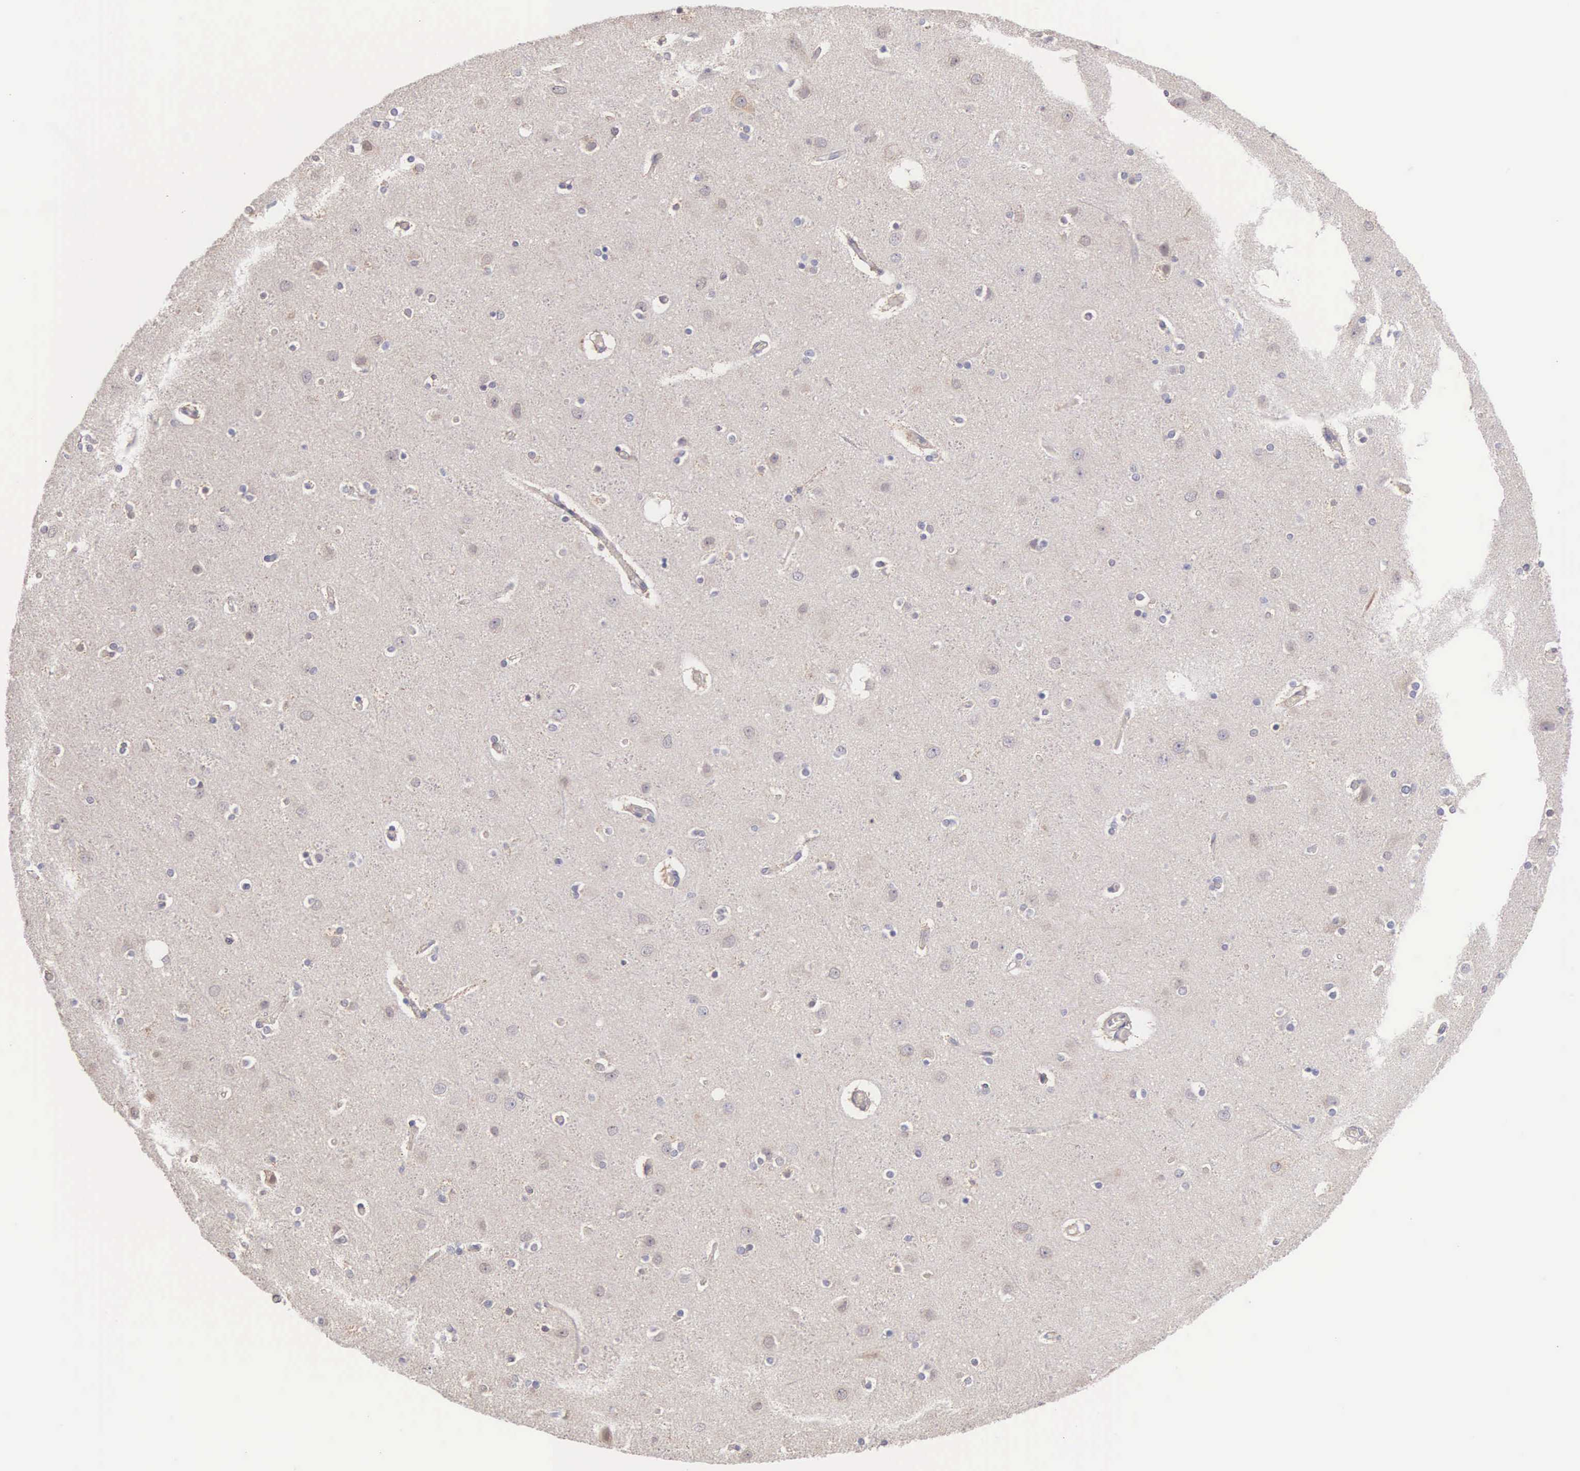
{"staining": {"intensity": "weak", "quantity": ">75%", "location": "cytoplasmic/membranous"}, "tissue": "cerebral cortex", "cell_type": "Endothelial cells", "image_type": "normal", "snomed": [{"axis": "morphology", "description": "Normal tissue, NOS"}, {"axis": "topography", "description": "Cerebral cortex"}], "caption": "This histopathology image exhibits immunohistochemistry (IHC) staining of benign human cerebral cortex, with low weak cytoplasmic/membranous expression in about >75% of endothelial cells.", "gene": "PIR", "patient": {"sex": "female", "age": 54}}